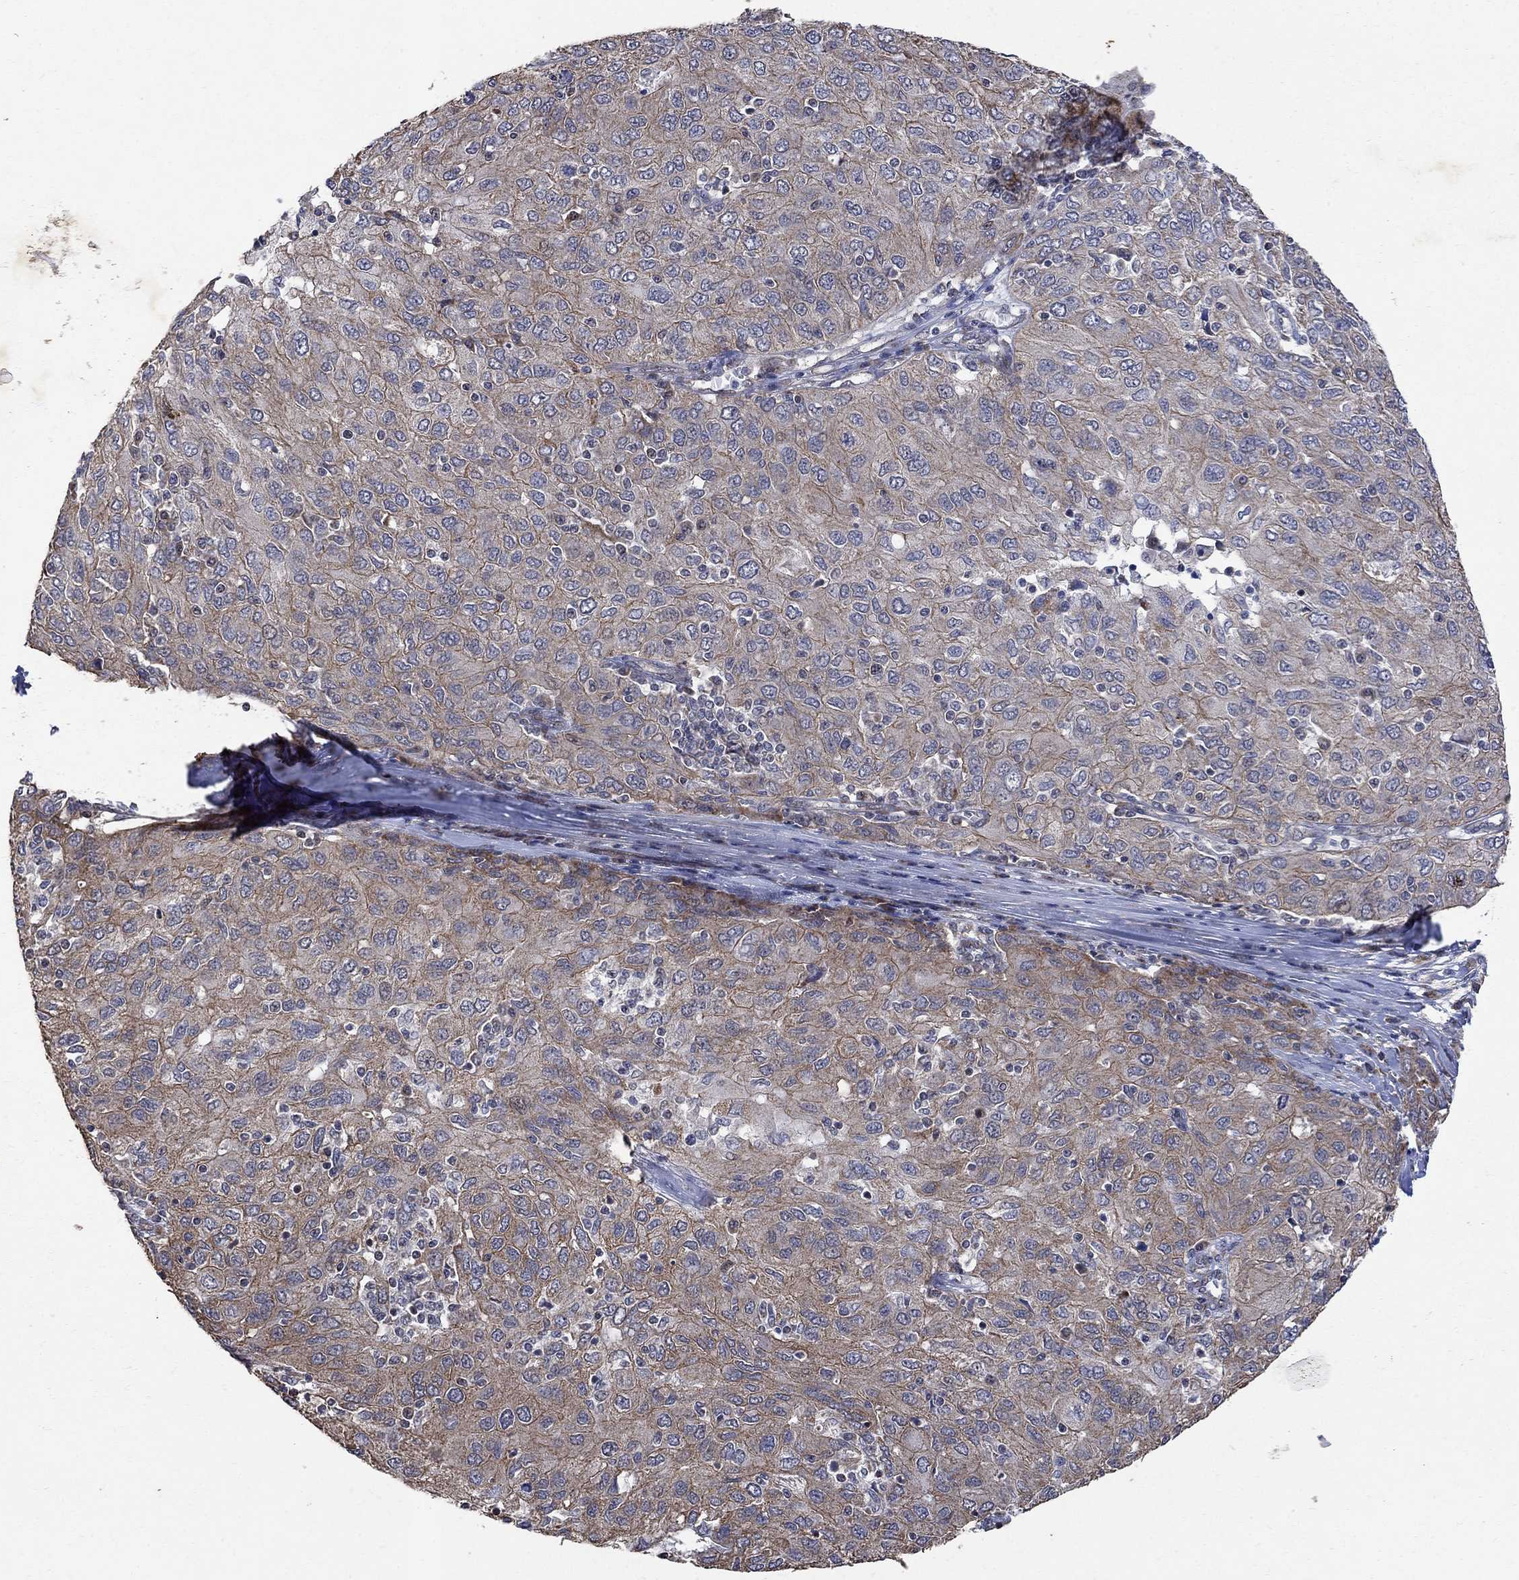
{"staining": {"intensity": "moderate", "quantity": "25%-75%", "location": "cytoplasmic/membranous"}, "tissue": "ovarian cancer", "cell_type": "Tumor cells", "image_type": "cancer", "snomed": [{"axis": "morphology", "description": "Carcinoma, endometroid"}, {"axis": "topography", "description": "Ovary"}], "caption": "This is a histology image of IHC staining of ovarian cancer, which shows moderate expression in the cytoplasmic/membranous of tumor cells.", "gene": "ANKRA2", "patient": {"sex": "female", "age": 50}}